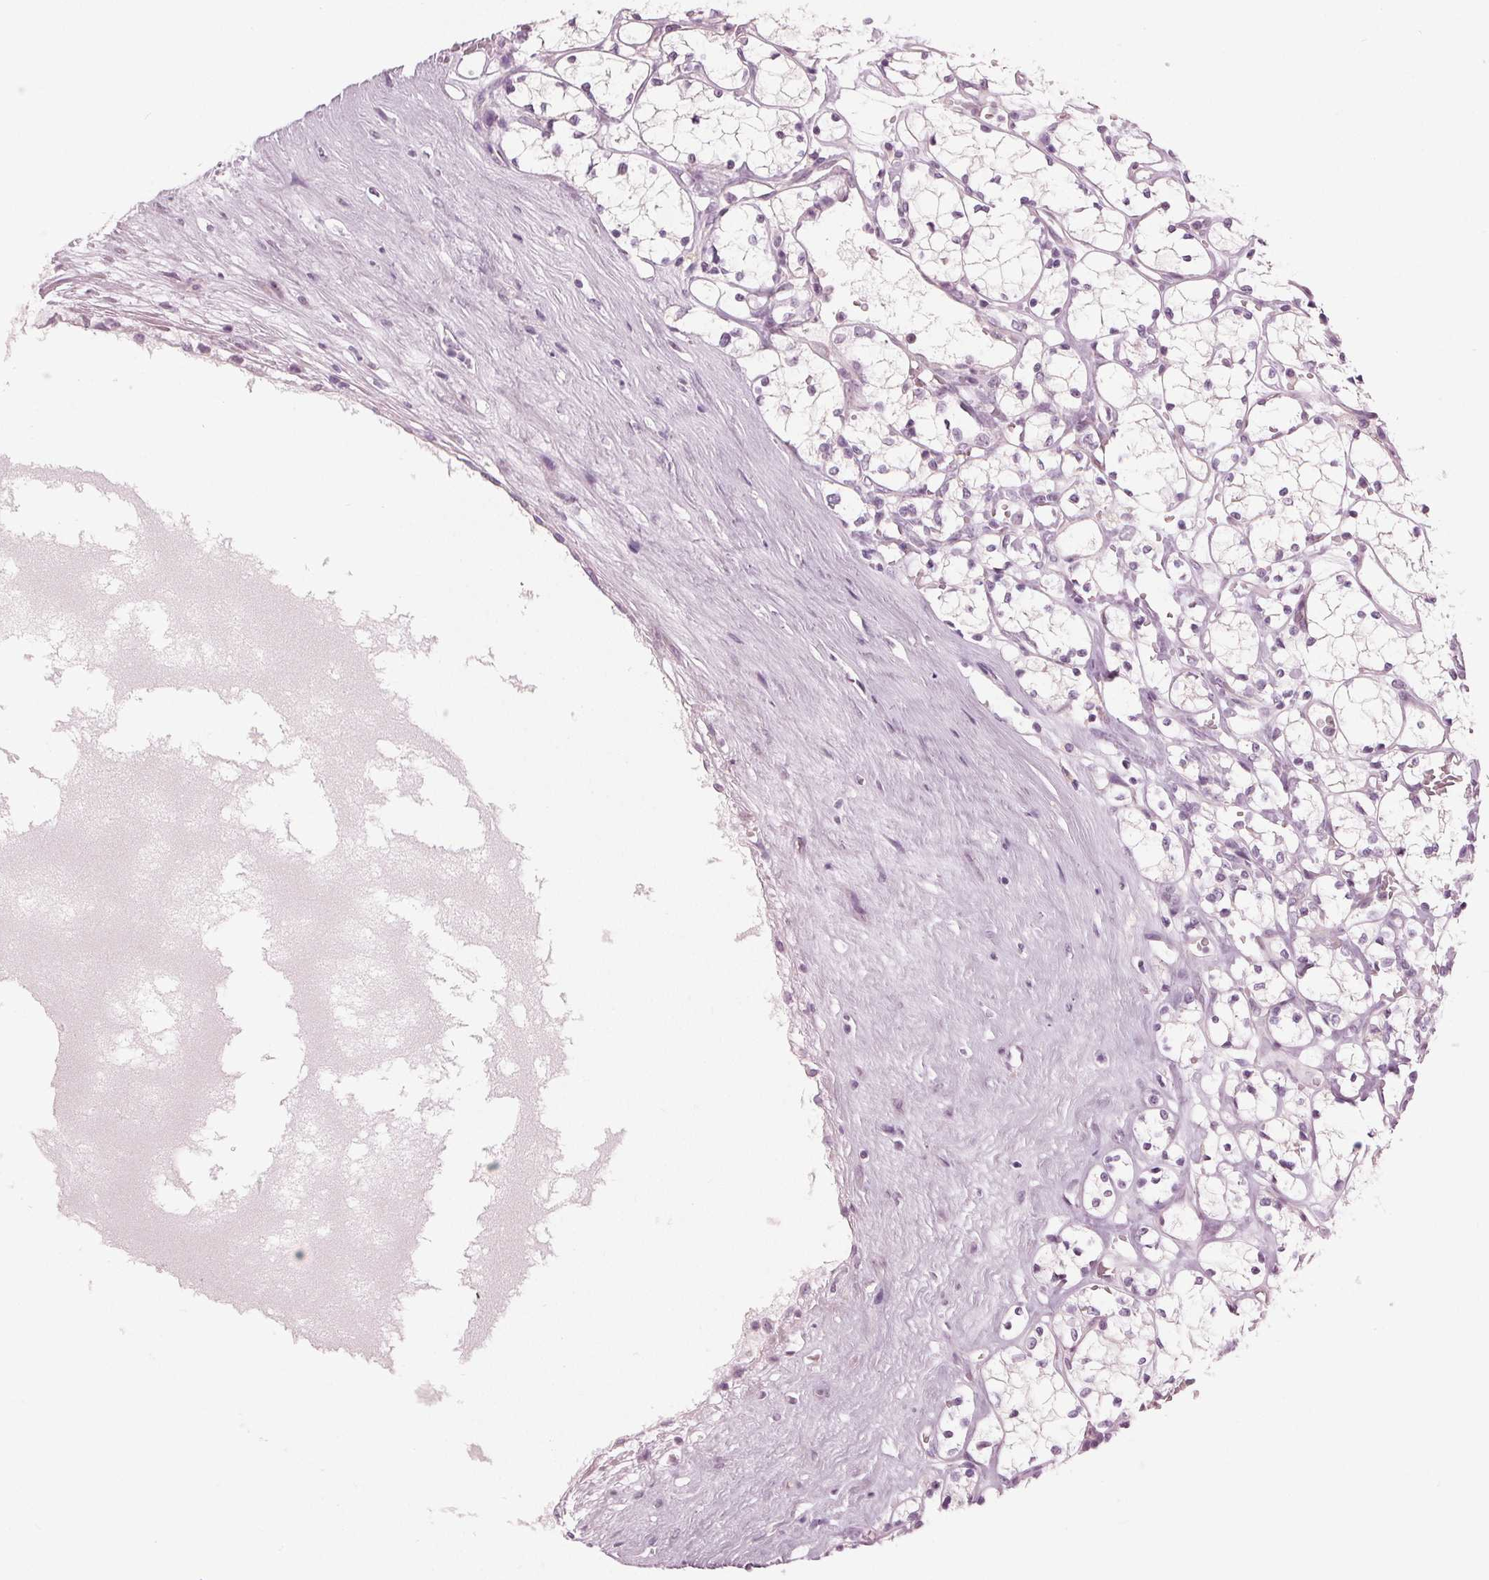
{"staining": {"intensity": "negative", "quantity": "none", "location": "none"}, "tissue": "renal cancer", "cell_type": "Tumor cells", "image_type": "cancer", "snomed": [{"axis": "morphology", "description": "Adenocarcinoma, NOS"}, {"axis": "topography", "description": "Kidney"}], "caption": "DAB immunohistochemical staining of renal adenocarcinoma shows no significant staining in tumor cells. (DAB (3,3'-diaminobenzidine) IHC with hematoxylin counter stain).", "gene": "PRAP1", "patient": {"sex": "female", "age": 69}}